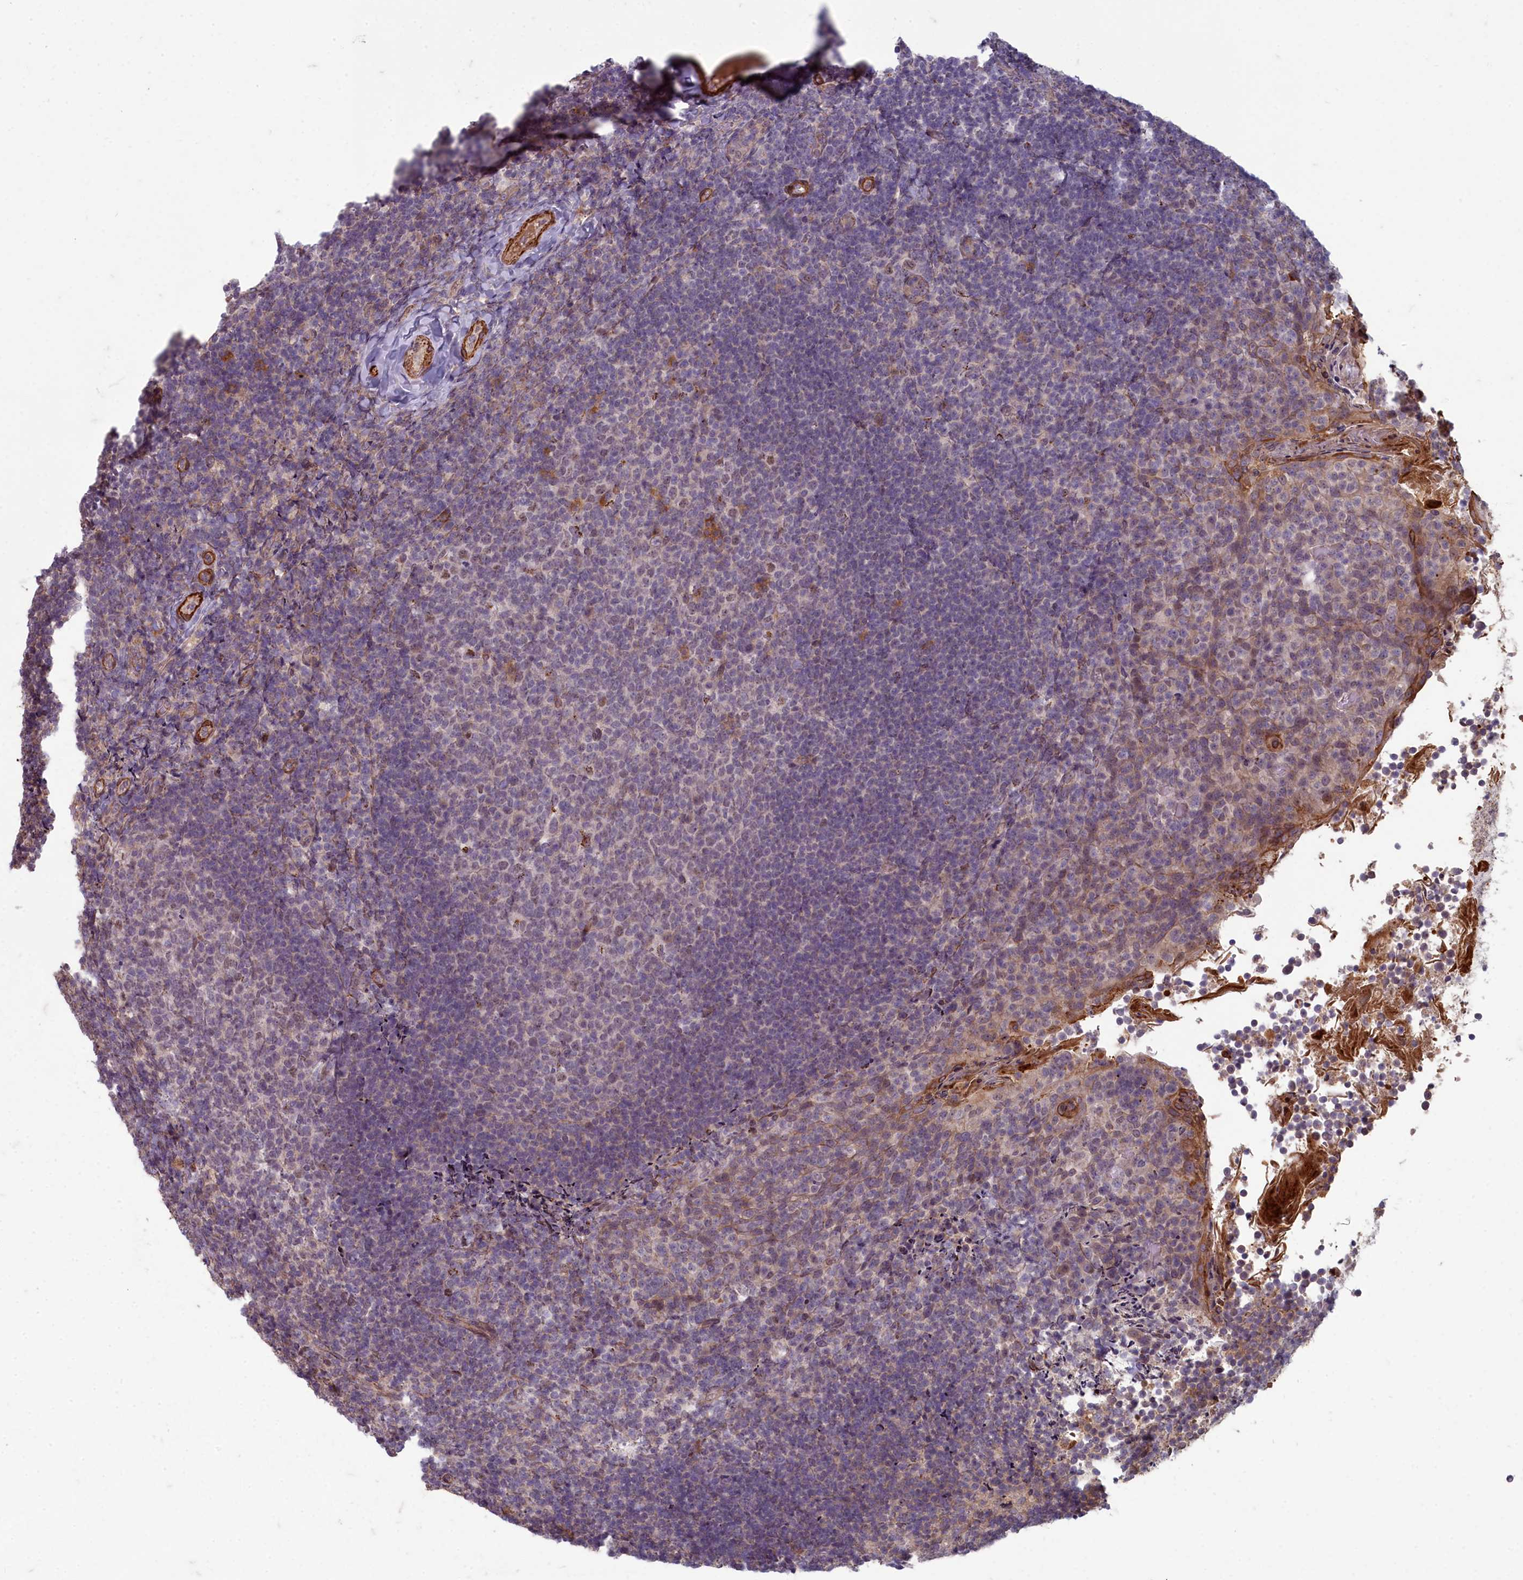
{"staining": {"intensity": "weak", "quantity": "<25%", "location": "nuclear"}, "tissue": "tonsil", "cell_type": "Germinal center cells", "image_type": "normal", "snomed": [{"axis": "morphology", "description": "Normal tissue, NOS"}, {"axis": "topography", "description": "Tonsil"}], "caption": "This is an immunohistochemistry (IHC) histopathology image of unremarkable tonsil. There is no staining in germinal center cells.", "gene": "ZNF626", "patient": {"sex": "female", "age": 10}}